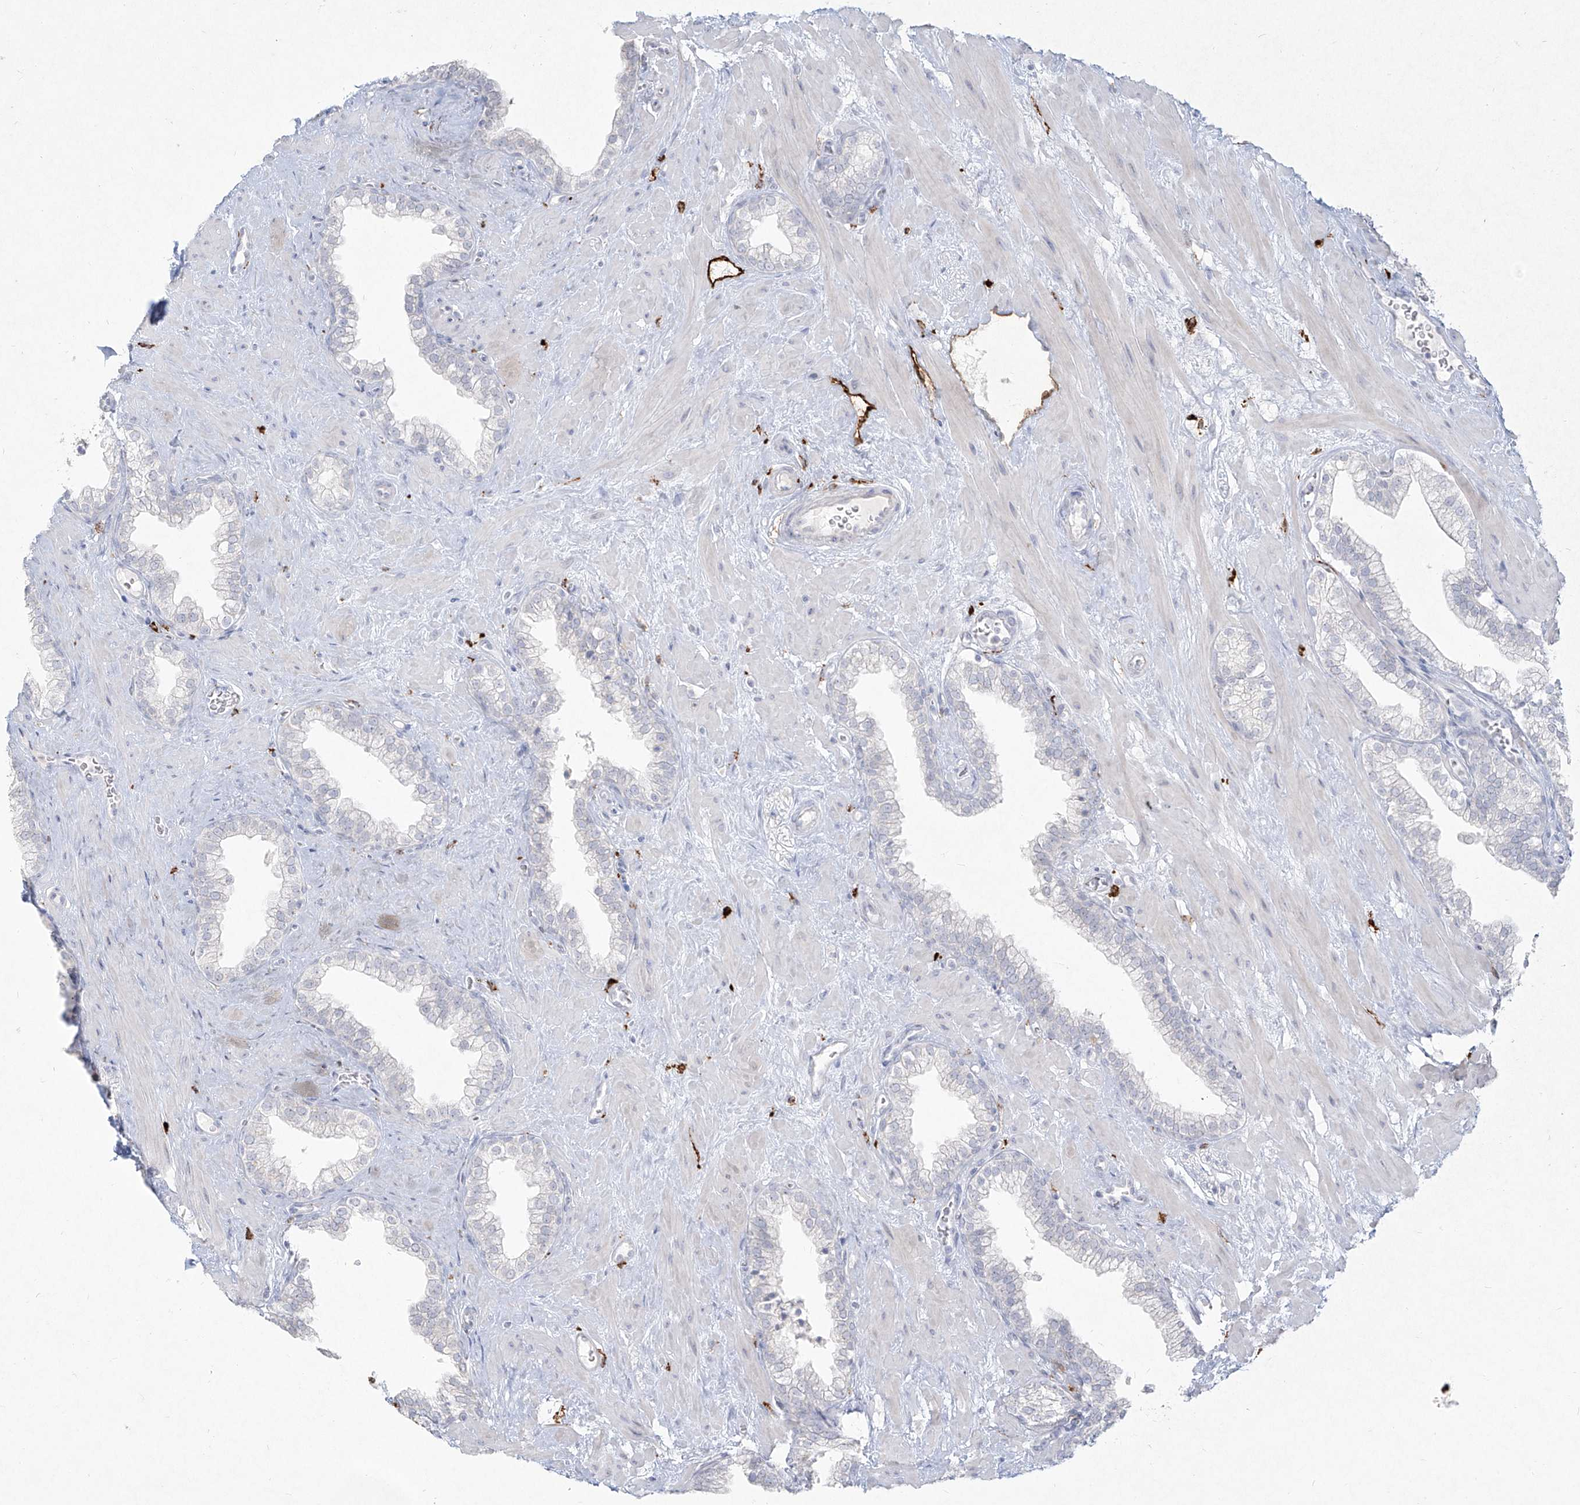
{"staining": {"intensity": "negative", "quantity": "none", "location": "none"}, "tissue": "prostate", "cell_type": "Glandular cells", "image_type": "normal", "snomed": [{"axis": "morphology", "description": "Normal tissue, NOS"}, {"axis": "morphology", "description": "Urothelial carcinoma, Low grade"}, {"axis": "topography", "description": "Urinary bladder"}, {"axis": "topography", "description": "Prostate"}], "caption": "IHC photomicrograph of normal prostate: prostate stained with DAB exhibits no significant protein expression in glandular cells. (Brightfield microscopy of DAB immunohistochemistry (IHC) at high magnification).", "gene": "CD209", "patient": {"sex": "male", "age": 60}}